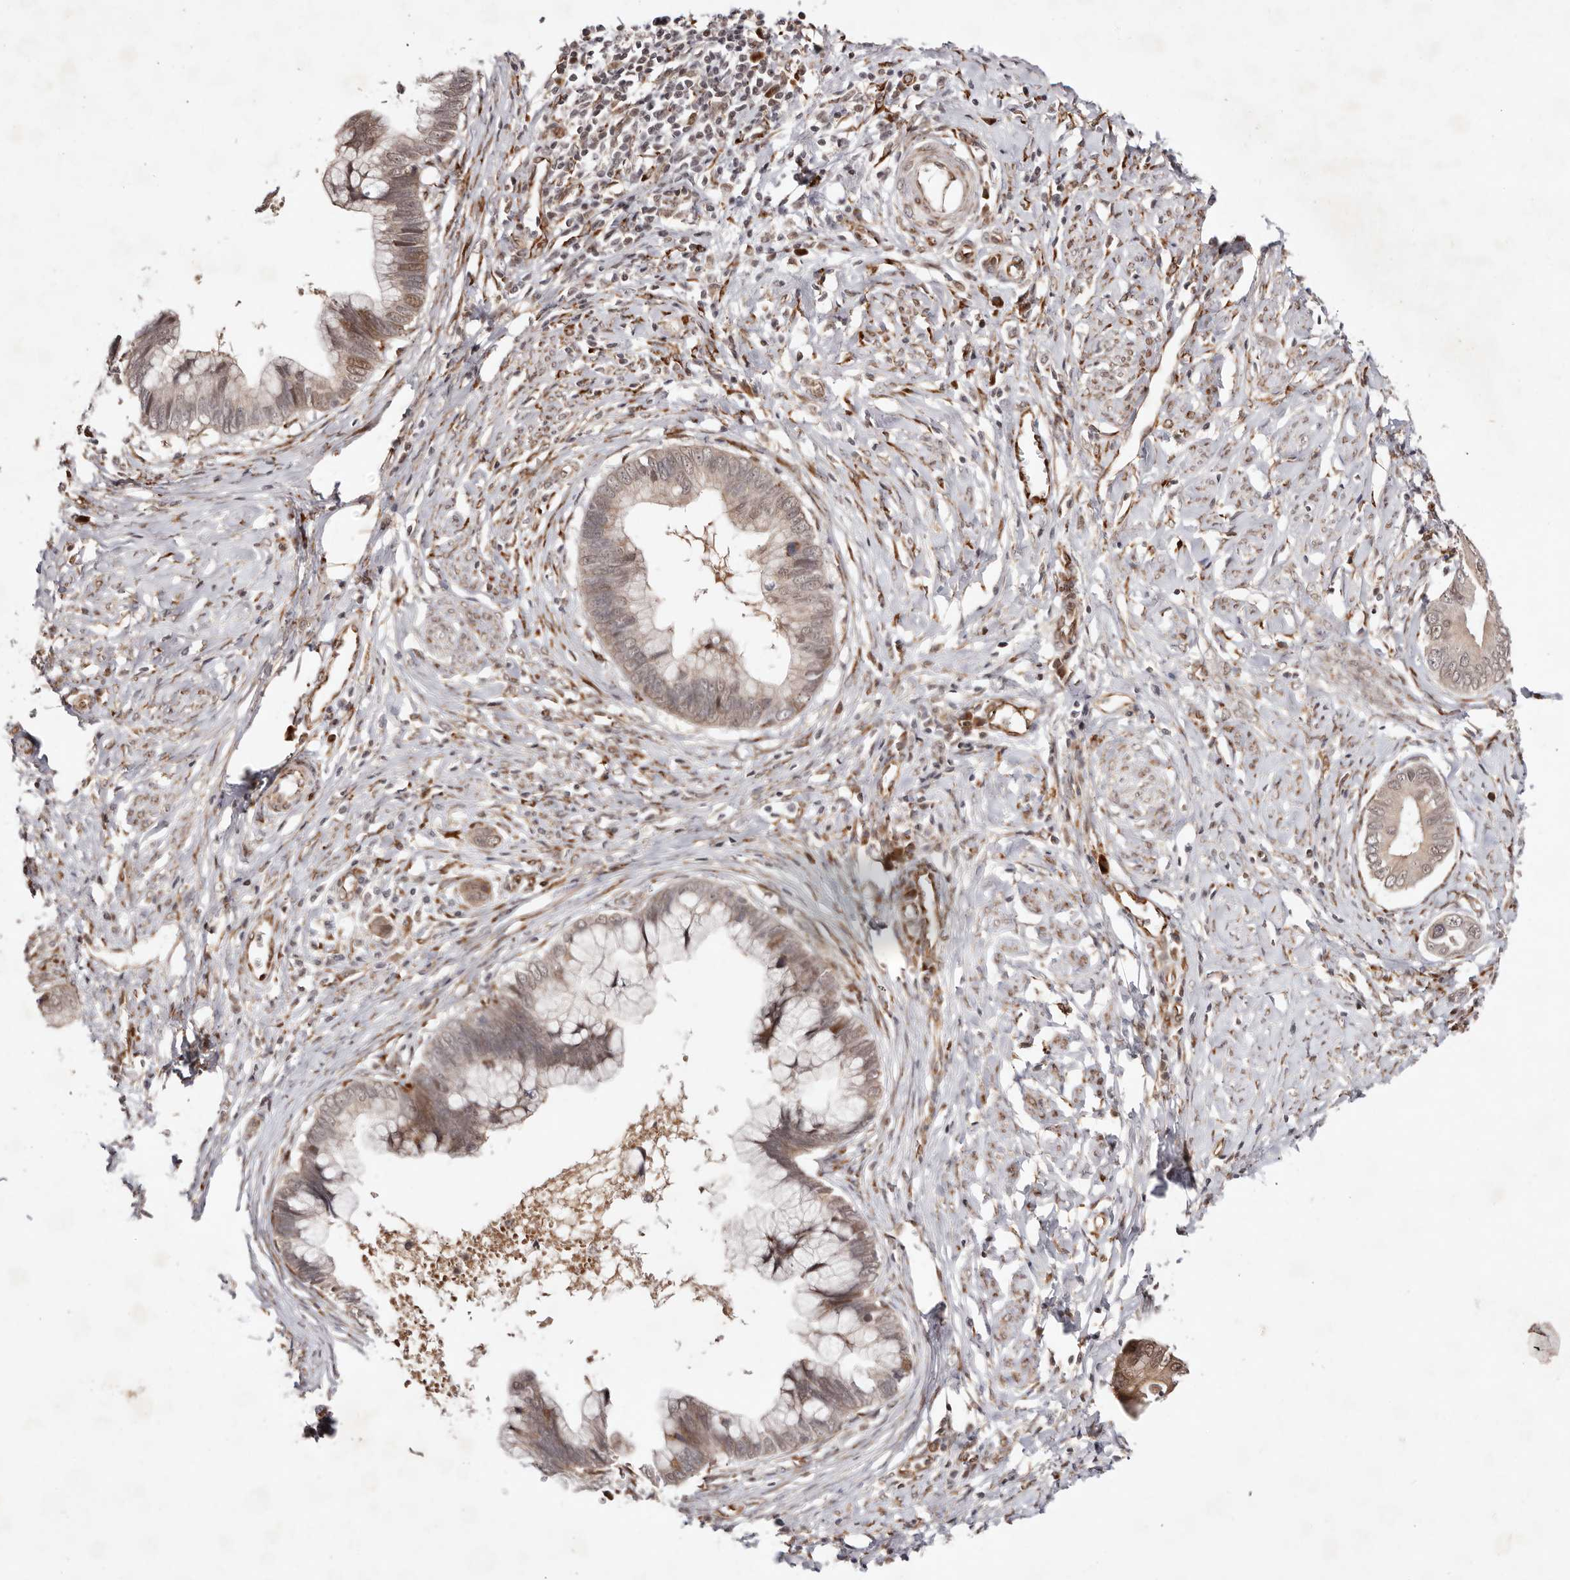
{"staining": {"intensity": "weak", "quantity": ">75%", "location": "cytoplasmic/membranous,nuclear"}, "tissue": "cervical cancer", "cell_type": "Tumor cells", "image_type": "cancer", "snomed": [{"axis": "morphology", "description": "Adenocarcinoma, NOS"}, {"axis": "topography", "description": "Cervix"}], "caption": "Protein expression by IHC shows weak cytoplasmic/membranous and nuclear expression in approximately >75% of tumor cells in cervical cancer (adenocarcinoma). (DAB IHC, brown staining for protein, blue staining for nuclei).", "gene": "BCL2L15", "patient": {"sex": "female", "age": 44}}